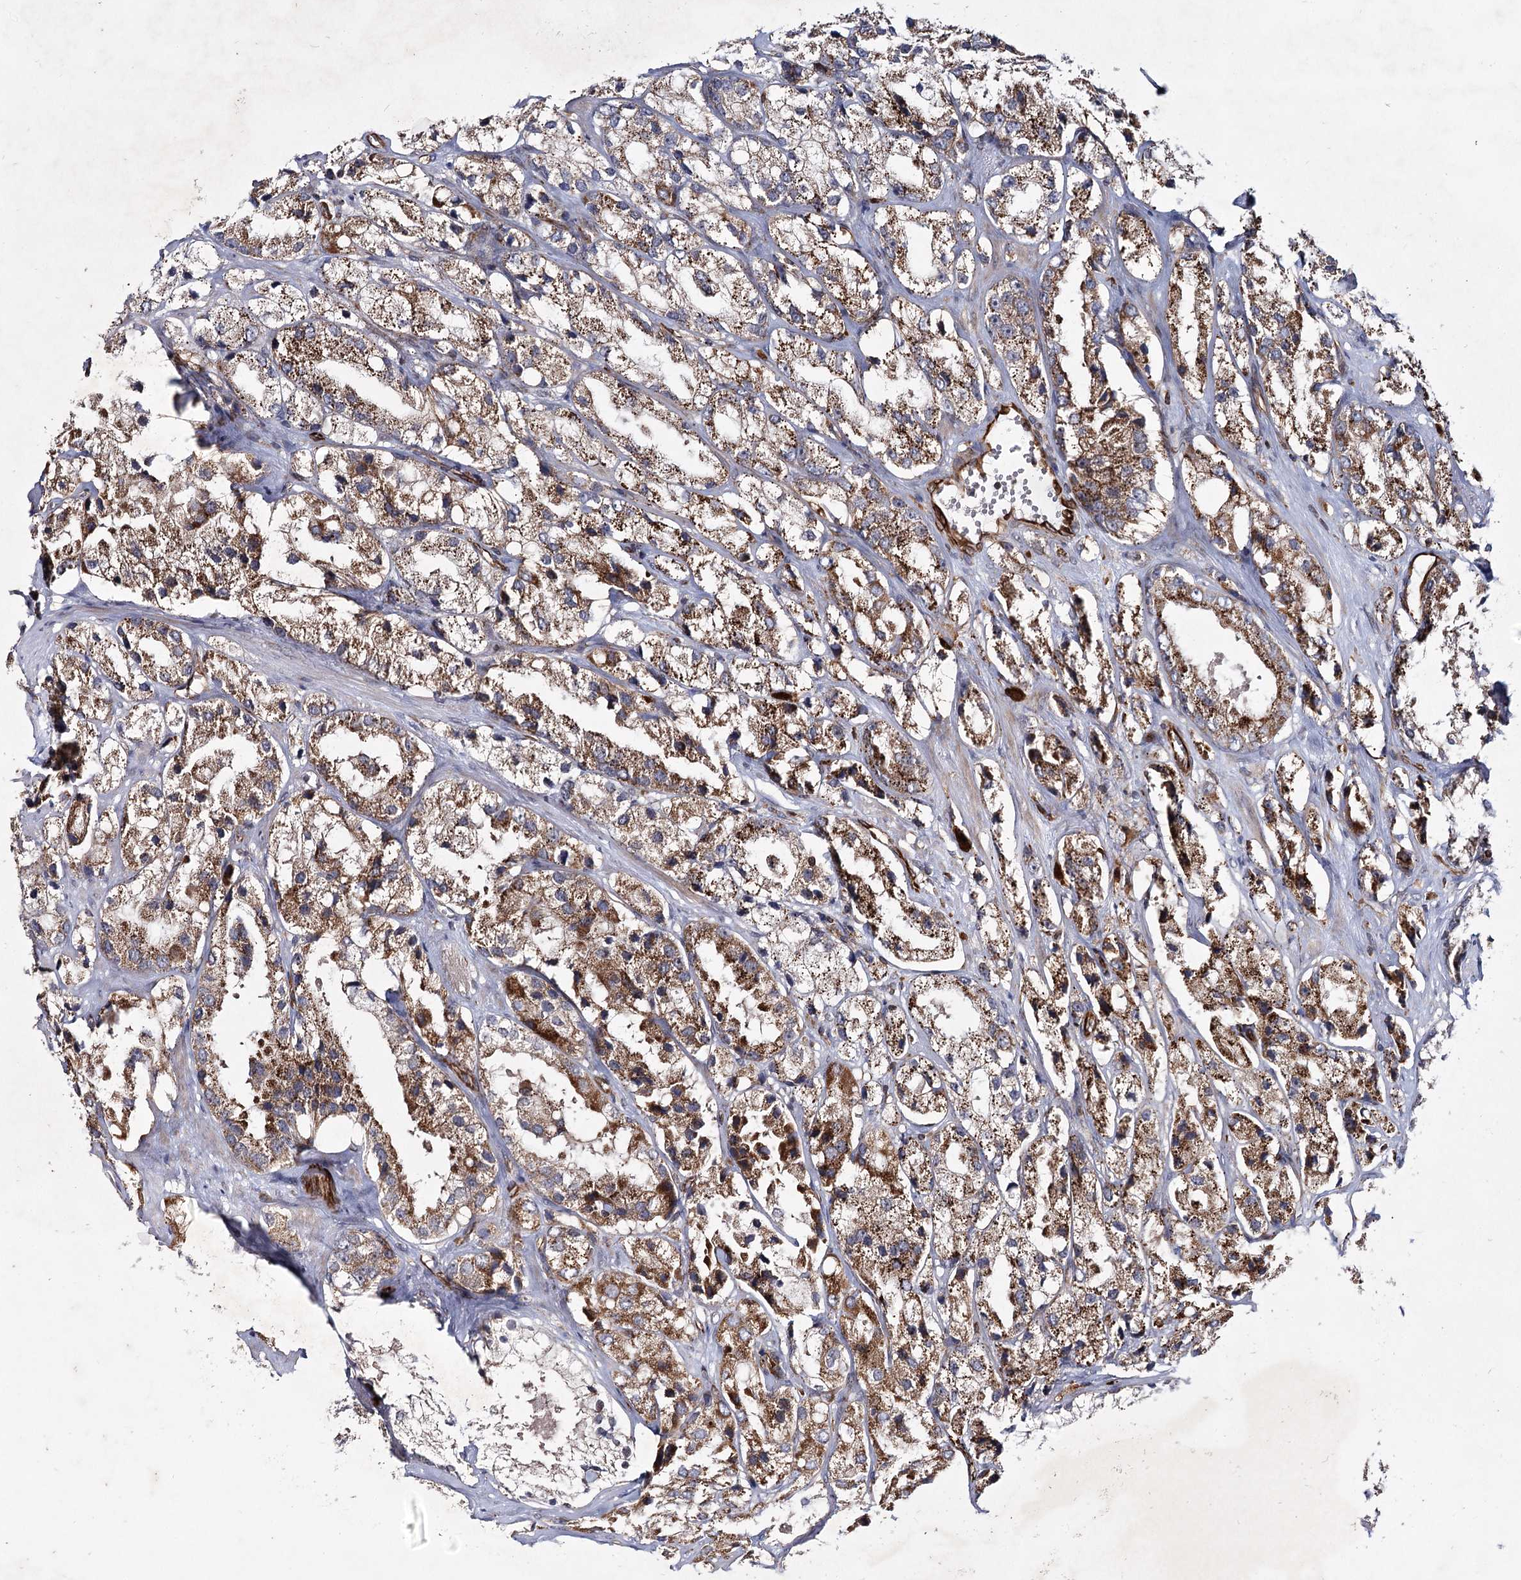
{"staining": {"intensity": "moderate", "quantity": ">75%", "location": "cytoplasmic/membranous"}, "tissue": "prostate cancer", "cell_type": "Tumor cells", "image_type": "cancer", "snomed": [{"axis": "morphology", "description": "Adenocarcinoma, High grade"}, {"axis": "topography", "description": "Prostate"}], "caption": "Human prostate cancer stained with a brown dye shows moderate cytoplasmic/membranous positive positivity in approximately >75% of tumor cells.", "gene": "DPEP2", "patient": {"sex": "male", "age": 66}}